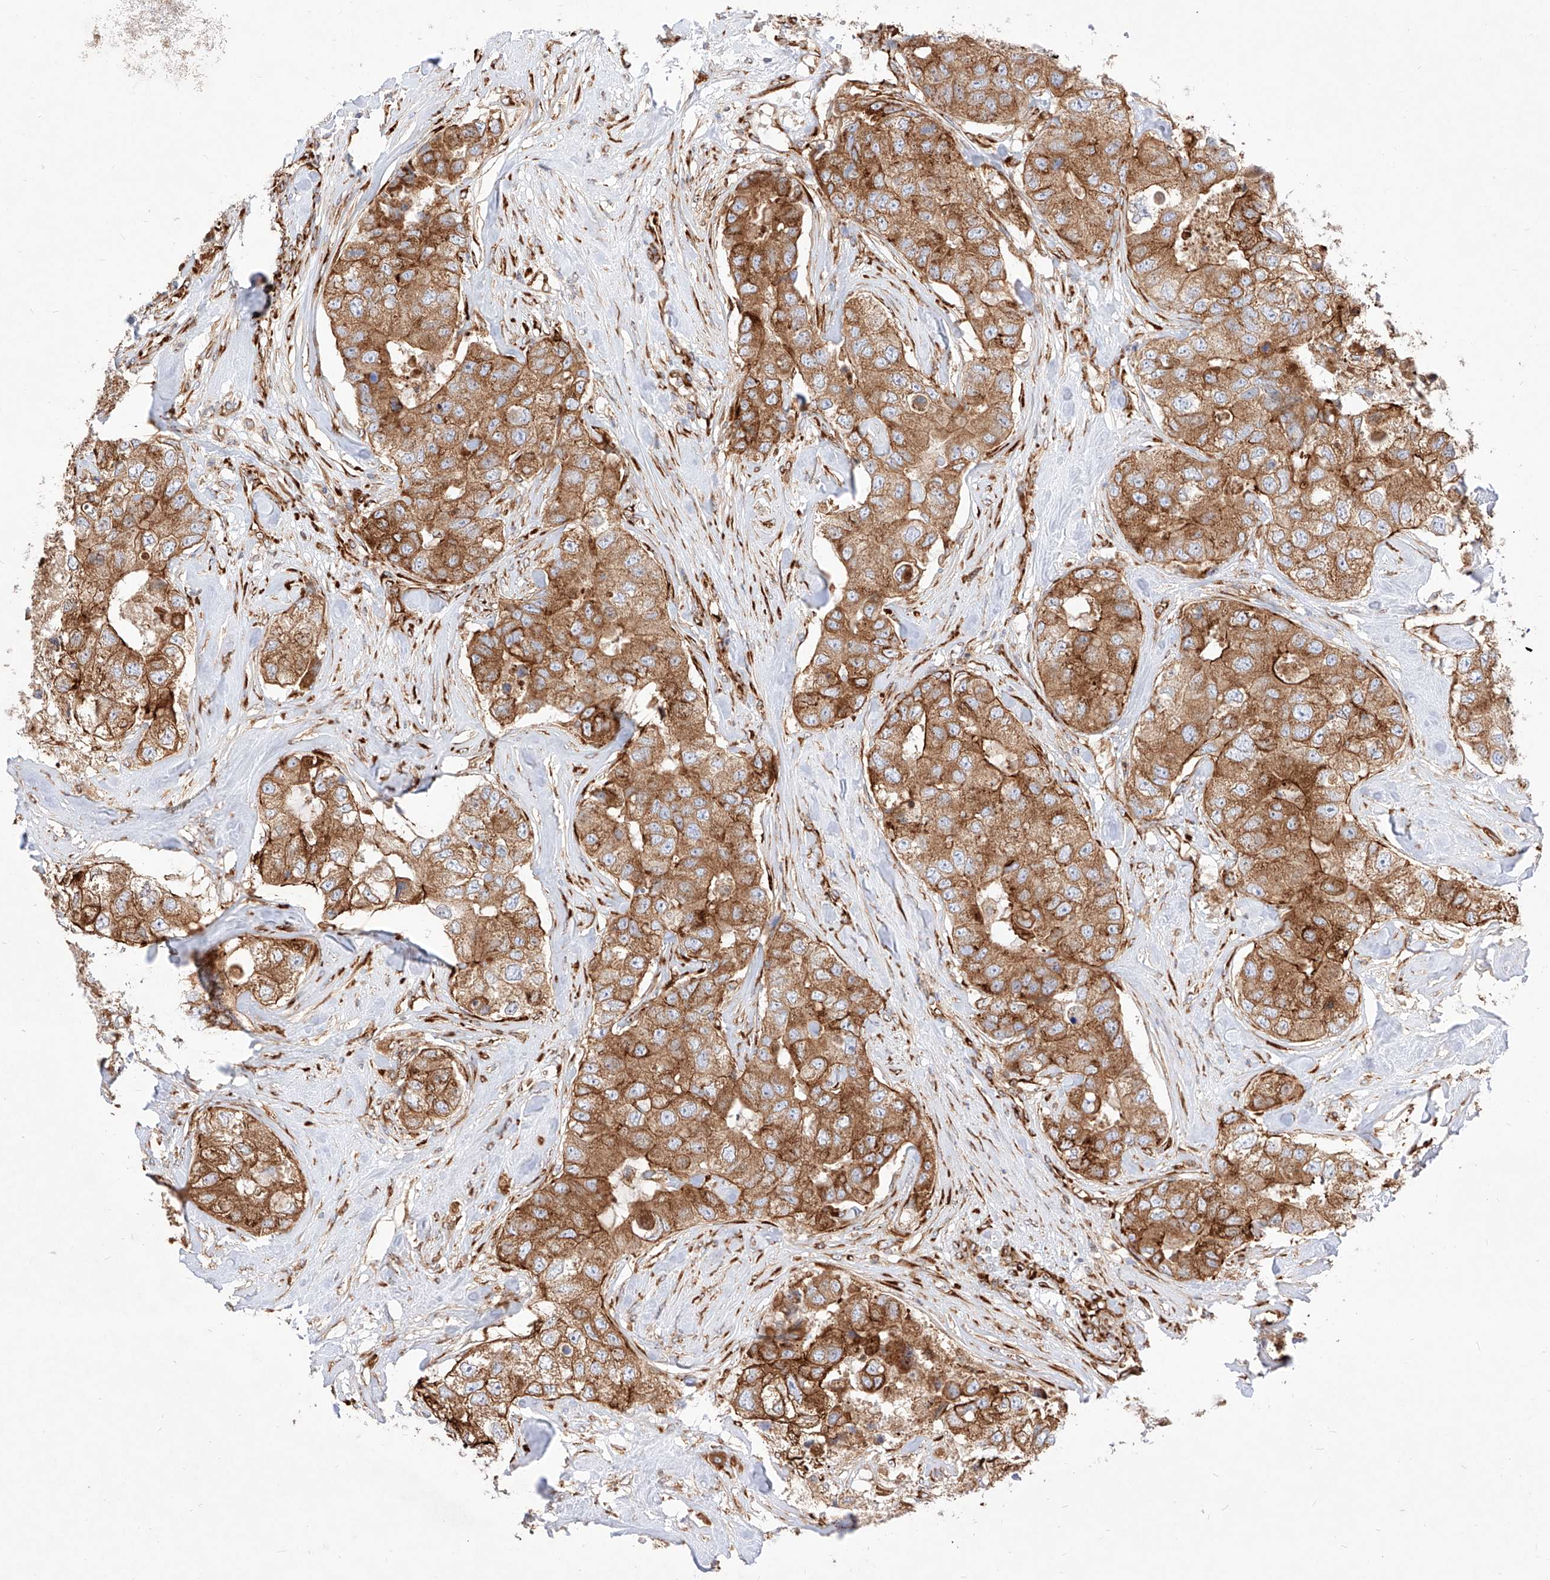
{"staining": {"intensity": "strong", "quantity": ">75%", "location": "cytoplasmic/membranous"}, "tissue": "breast cancer", "cell_type": "Tumor cells", "image_type": "cancer", "snomed": [{"axis": "morphology", "description": "Duct carcinoma"}, {"axis": "topography", "description": "Breast"}], "caption": "Immunohistochemistry (IHC) of human breast cancer (intraductal carcinoma) displays high levels of strong cytoplasmic/membranous expression in approximately >75% of tumor cells.", "gene": "CSGALNACT2", "patient": {"sex": "female", "age": 62}}